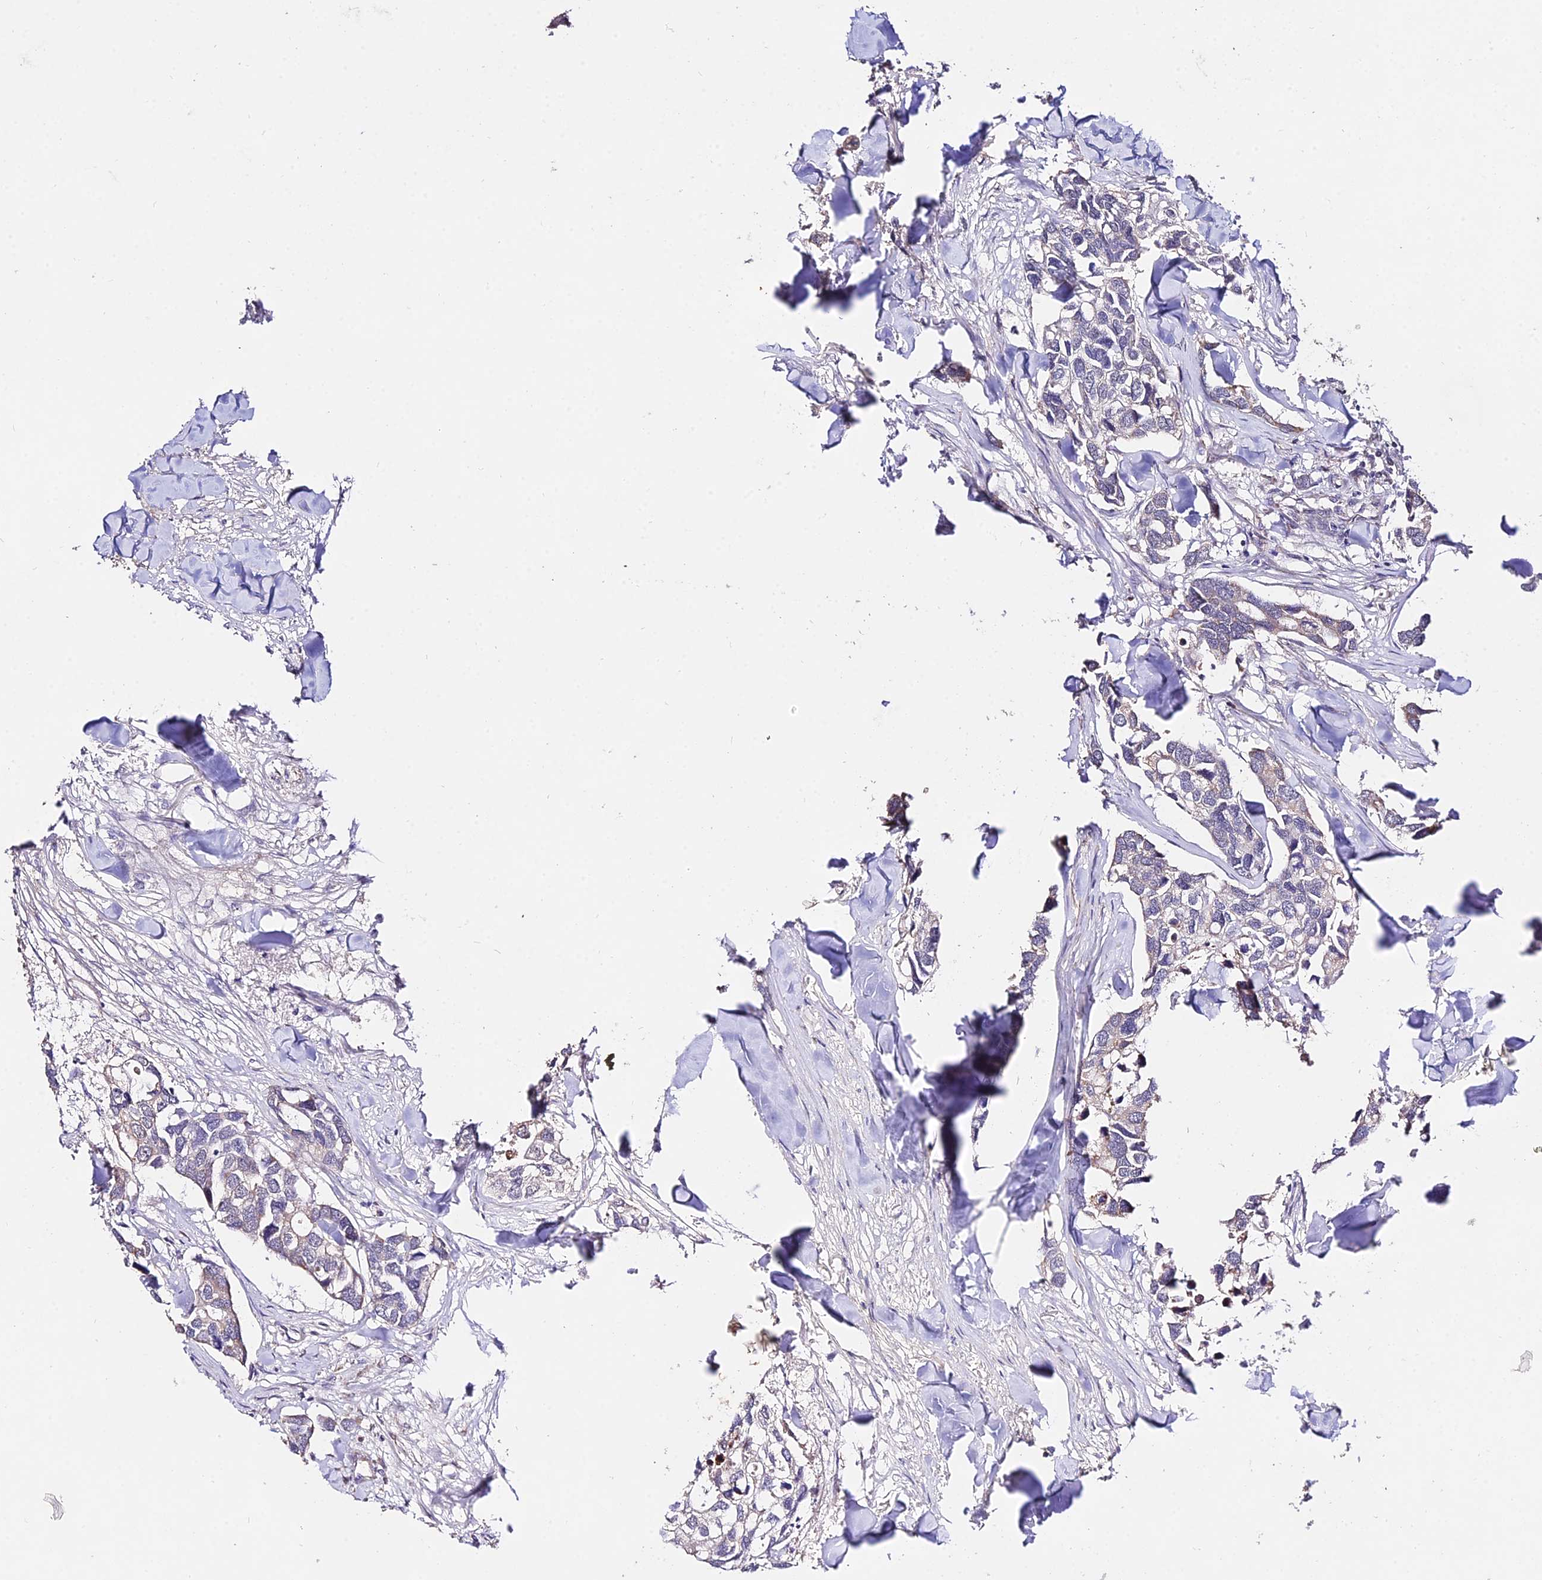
{"staining": {"intensity": "negative", "quantity": "none", "location": "none"}, "tissue": "breast cancer", "cell_type": "Tumor cells", "image_type": "cancer", "snomed": [{"axis": "morphology", "description": "Duct carcinoma"}, {"axis": "topography", "description": "Breast"}], "caption": "Tumor cells show no significant expression in invasive ductal carcinoma (breast).", "gene": "WDR5B", "patient": {"sex": "female", "age": 83}}